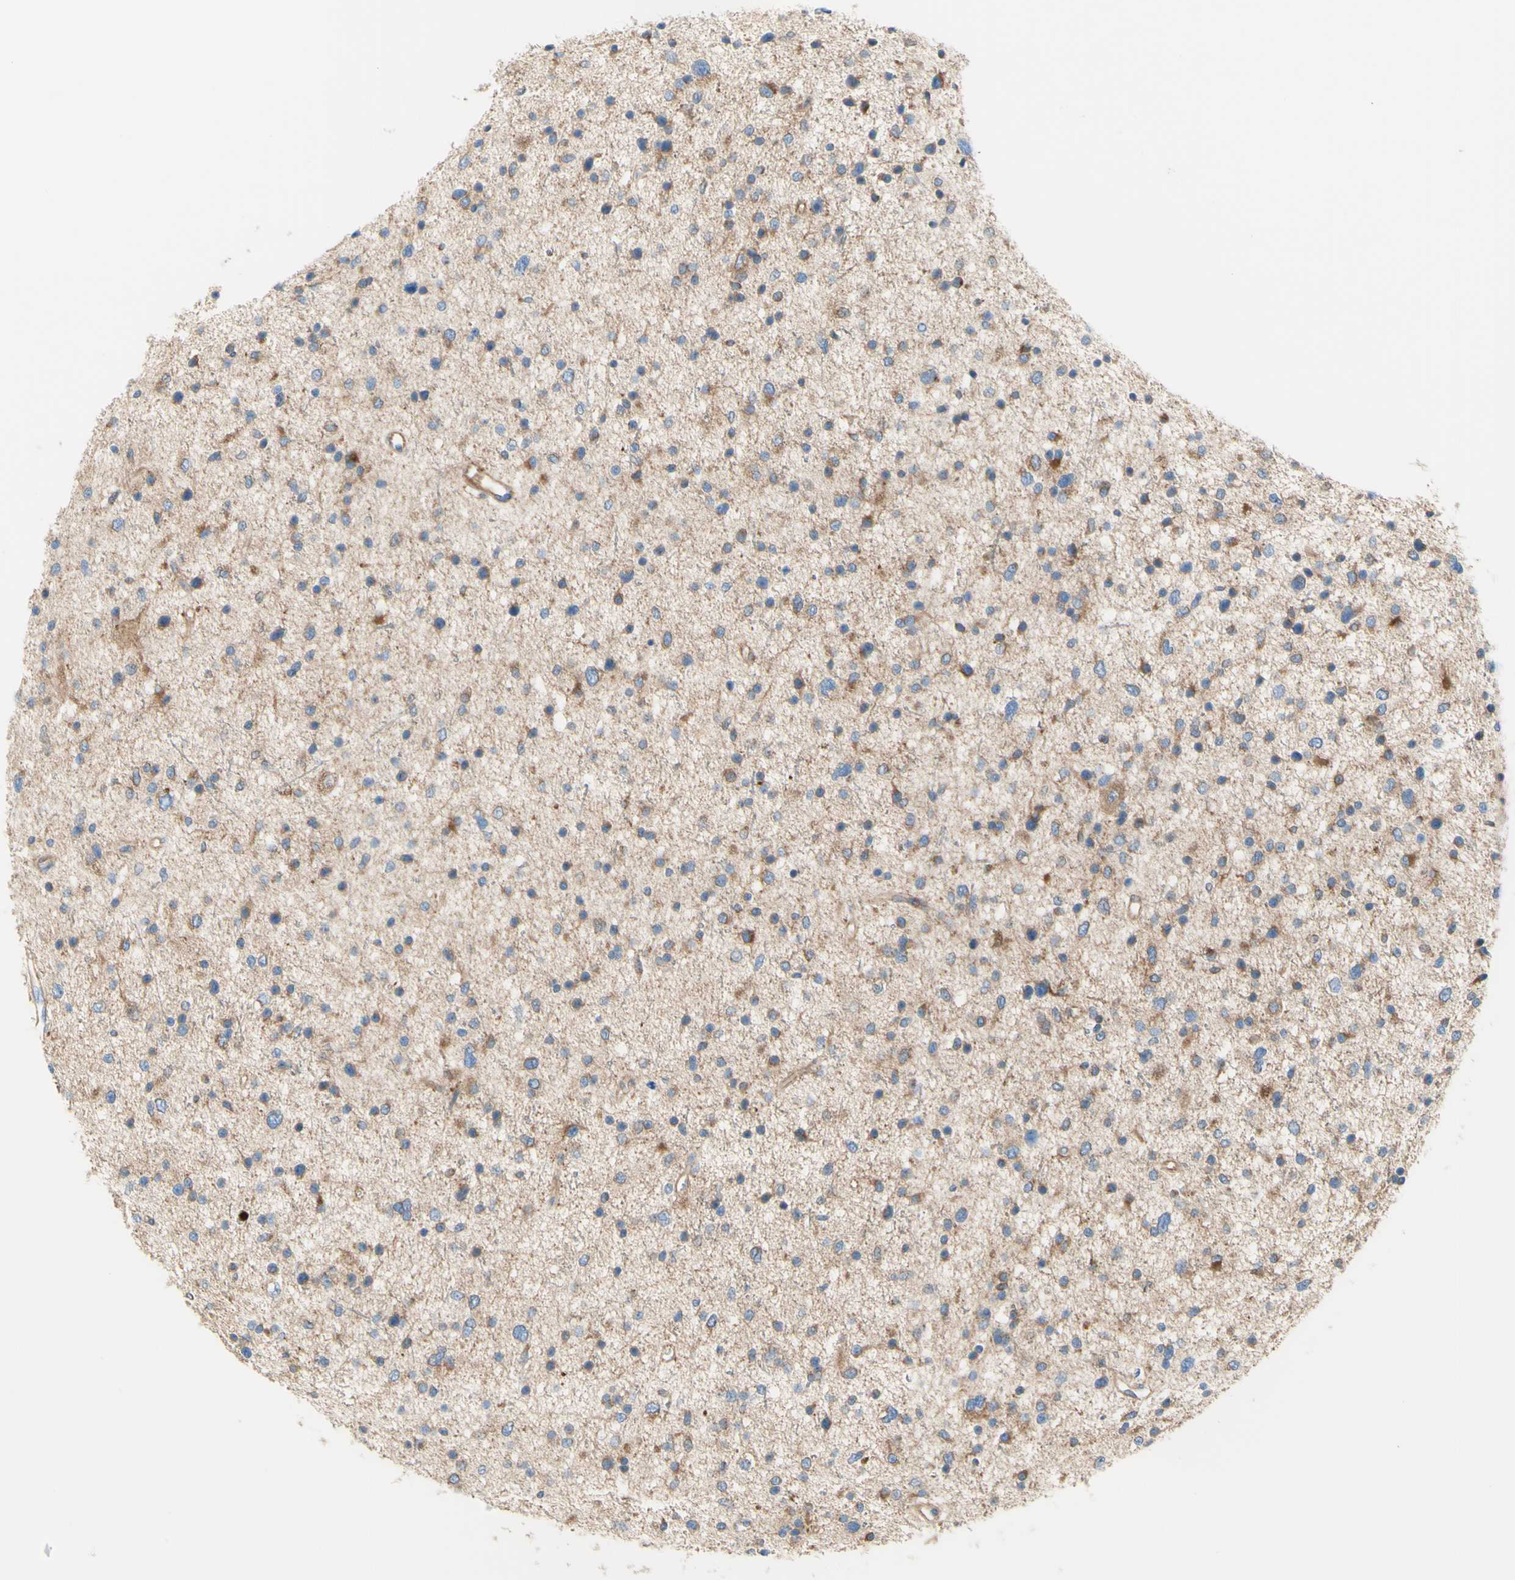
{"staining": {"intensity": "moderate", "quantity": "<25%", "location": "cytoplasmic/membranous"}, "tissue": "glioma", "cell_type": "Tumor cells", "image_type": "cancer", "snomed": [{"axis": "morphology", "description": "Glioma, malignant, Low grade"}, {"axis": "topography", "description": "Brain"}], "caption": "A histopathology image of human glioma stained for a protein exhibits moderate cytoplasmic/membranous brown staining in tumor cells.", "gene": "RETREG2", "patient": {"sex": "female", "age": 37}}